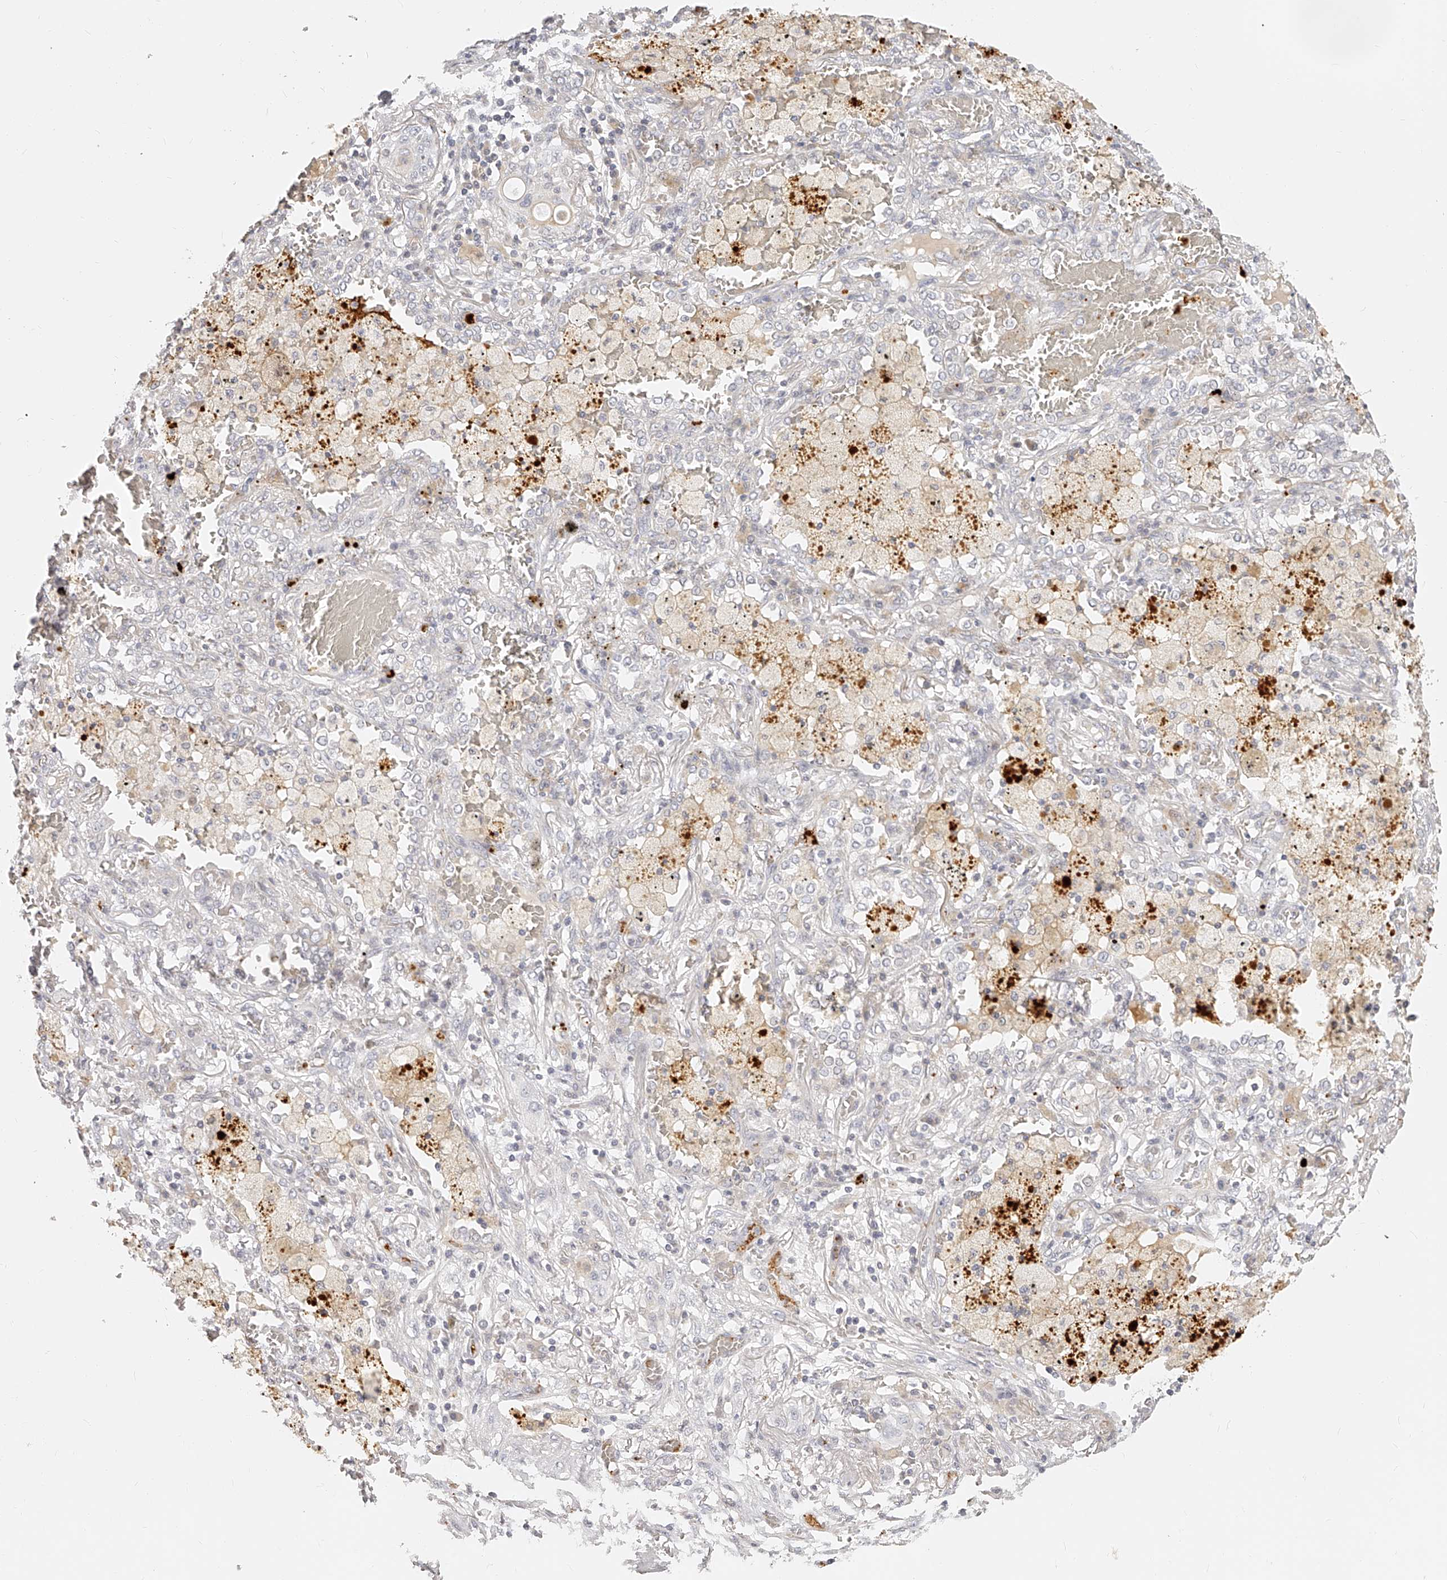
{"staining": {"intensity": "negative", "quantity": "none", "location": "none"}, "tissue": "lung cancer", "cell_type": "Tumor cells", "image_type": "cancer", "snomed": [{"axis": "morphology", "description": "Squamous cell carcinoma, NOS"}, {"axis": "topography", "description": "Lung"}], "caption": "High magnification brightfield microscopy of squamous cell carcinoma (lung) stained with DAB (3,3'-diaminobenzidine) (brown) and counterstained with hematoxylin (blue): tumor cells show no significant staining.", "gene": "ITGB3", "patient": {"sex": "female", "age": 47}}